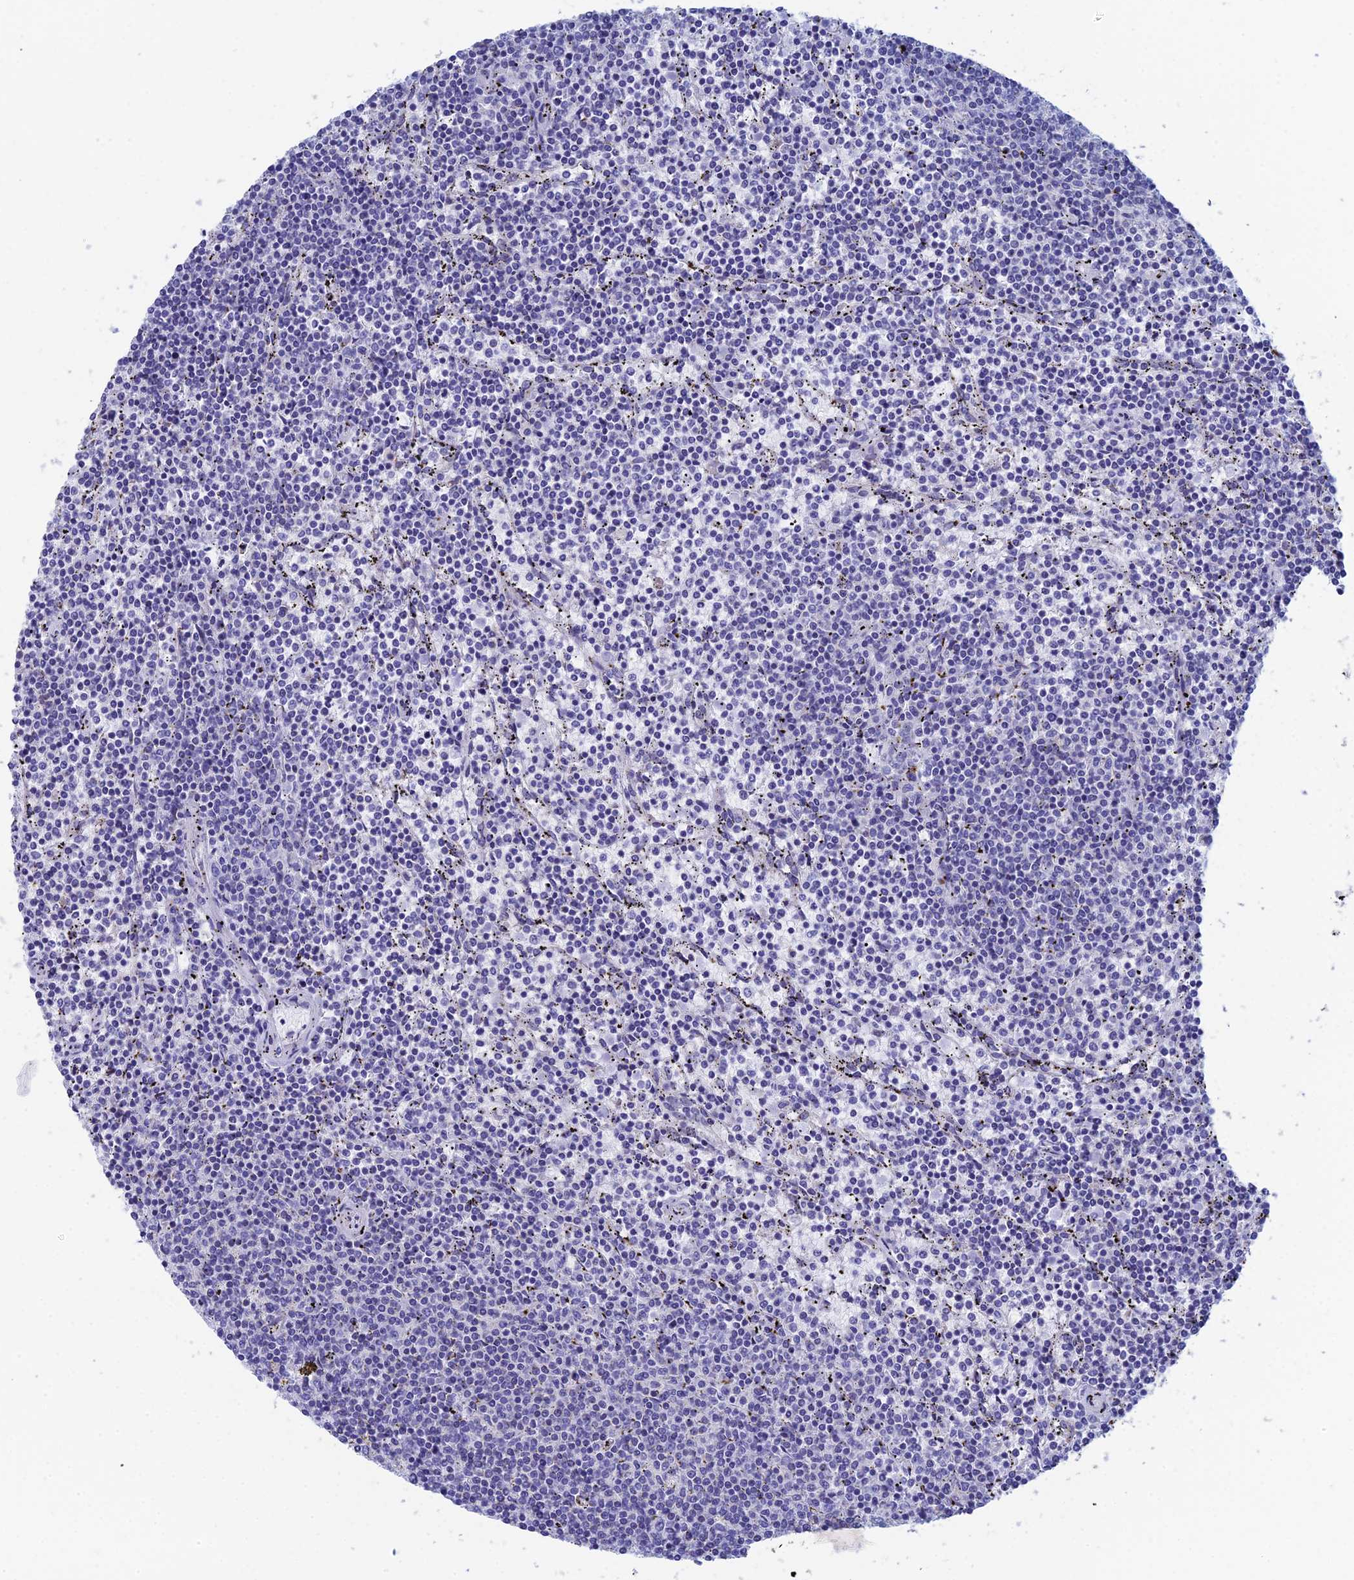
{"staining": {"intensity": "negative", "quantity": "none", "location": "none"}, "tissue": "lymphoma", "cell_type": "Tumor cells", "image_type": "cancer", "snomed": [{"axis": "morphology", "description": "Malignant lymphoma, non-Hodgkin's type, Low grade"}, {"axis": "topography", "description": "Spleen"}], "caption": "High power microscopy photomicrograph of an immunohistochemistry image of low-grade malignant lymphoma, non-Hodgkin's type, revealing no significant positivity in tumor cells.", "gene": "CFAP210", "patient": {"sex": "female", "age": 50}}